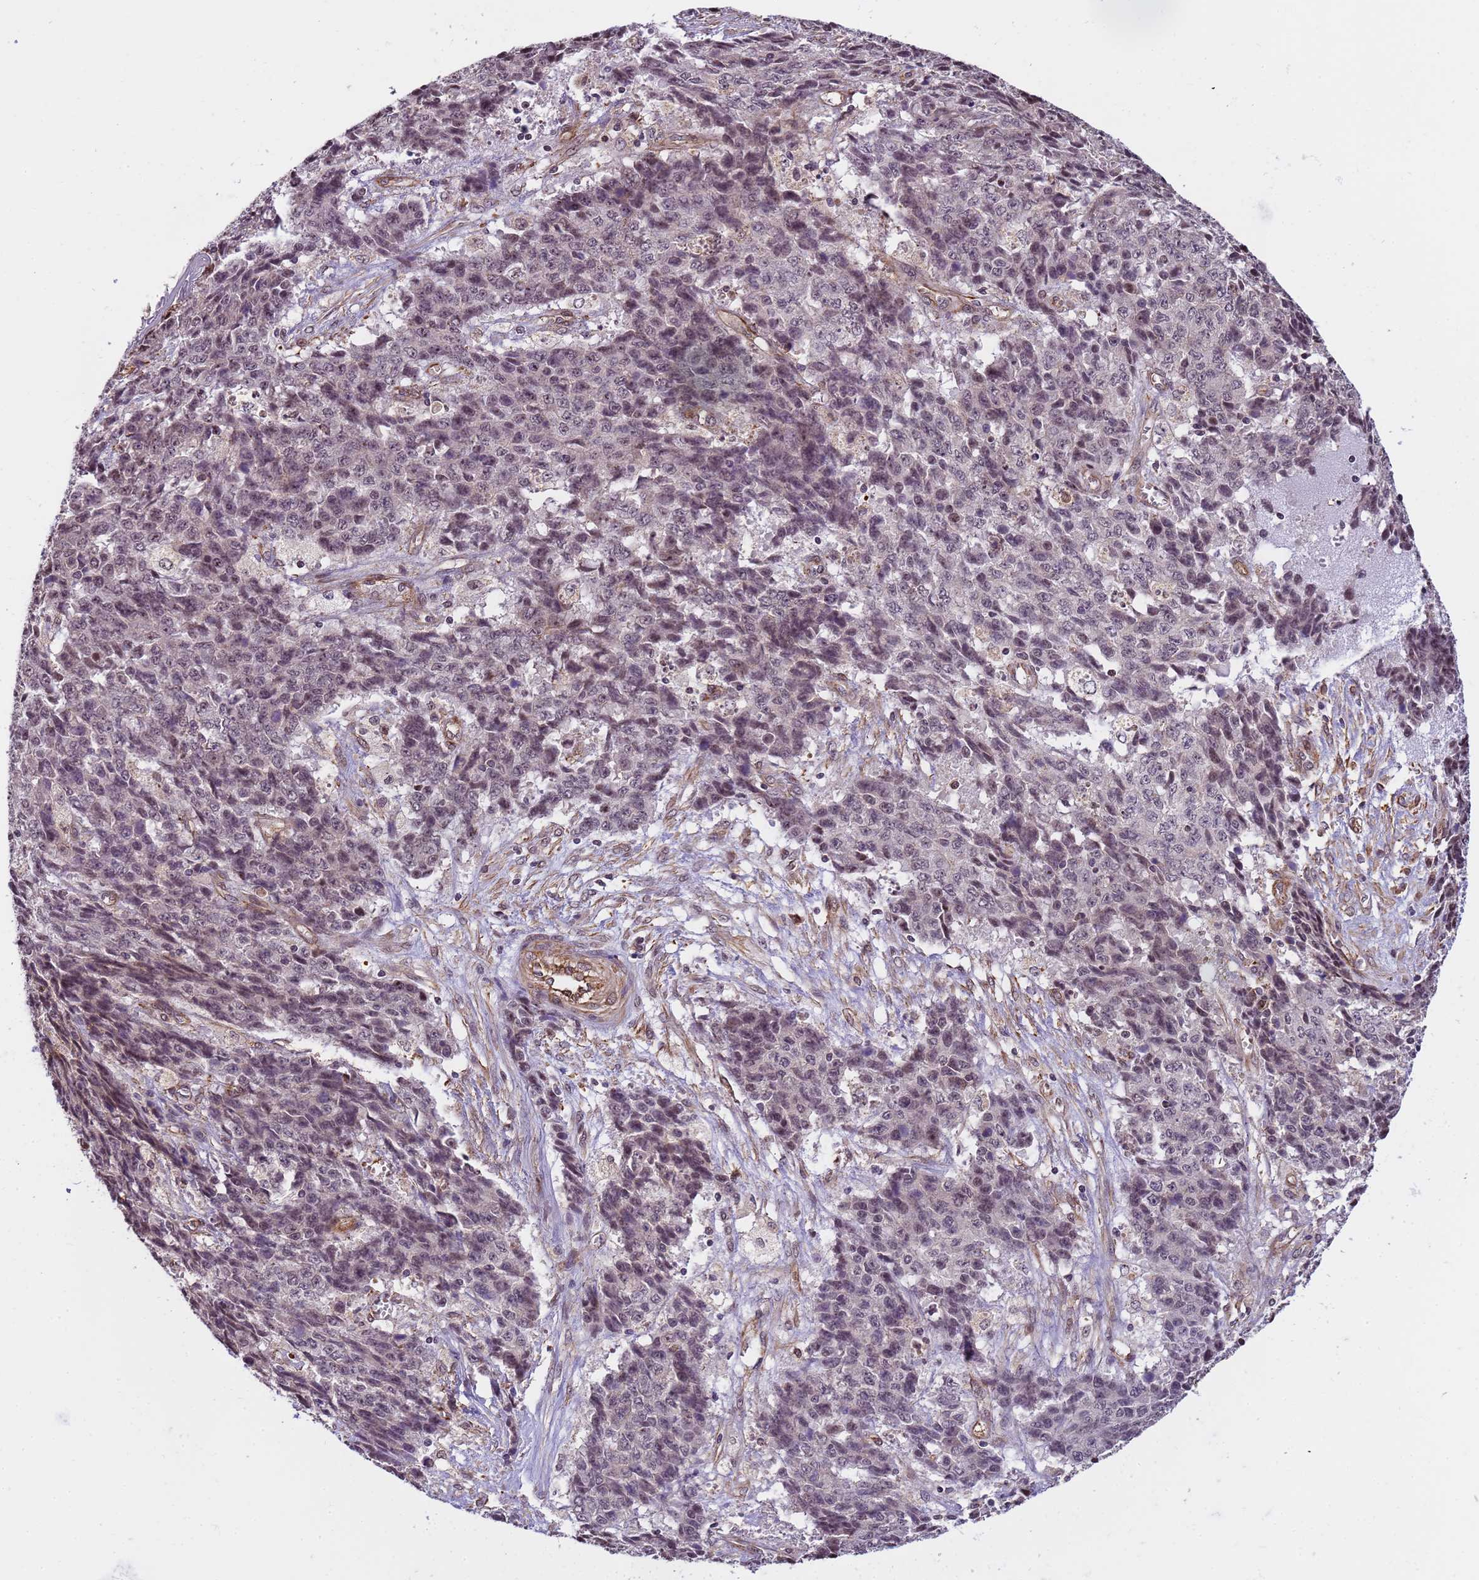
{"staining": {"intensity": "weak", "quantity": "25%-75%", "location": "nuclear"}, "tissue": "ovarian cancer", "cell_type": "Tumor cells", "image_type": "cancer", "snomed": [{"axis": "morphology", "description": "Carcinoma, endometroid"}, {"axis": "topography", "description": "Ovary"}], "caption": "DAB immunohistochemical staining of human endometroid carcinoma (ovarian) demonstrates weak nuclear protein expression in approximately 25%-75% of tumor cells.", "gene": "EMC2", "patient": {"sex": "female", "age": 42}}